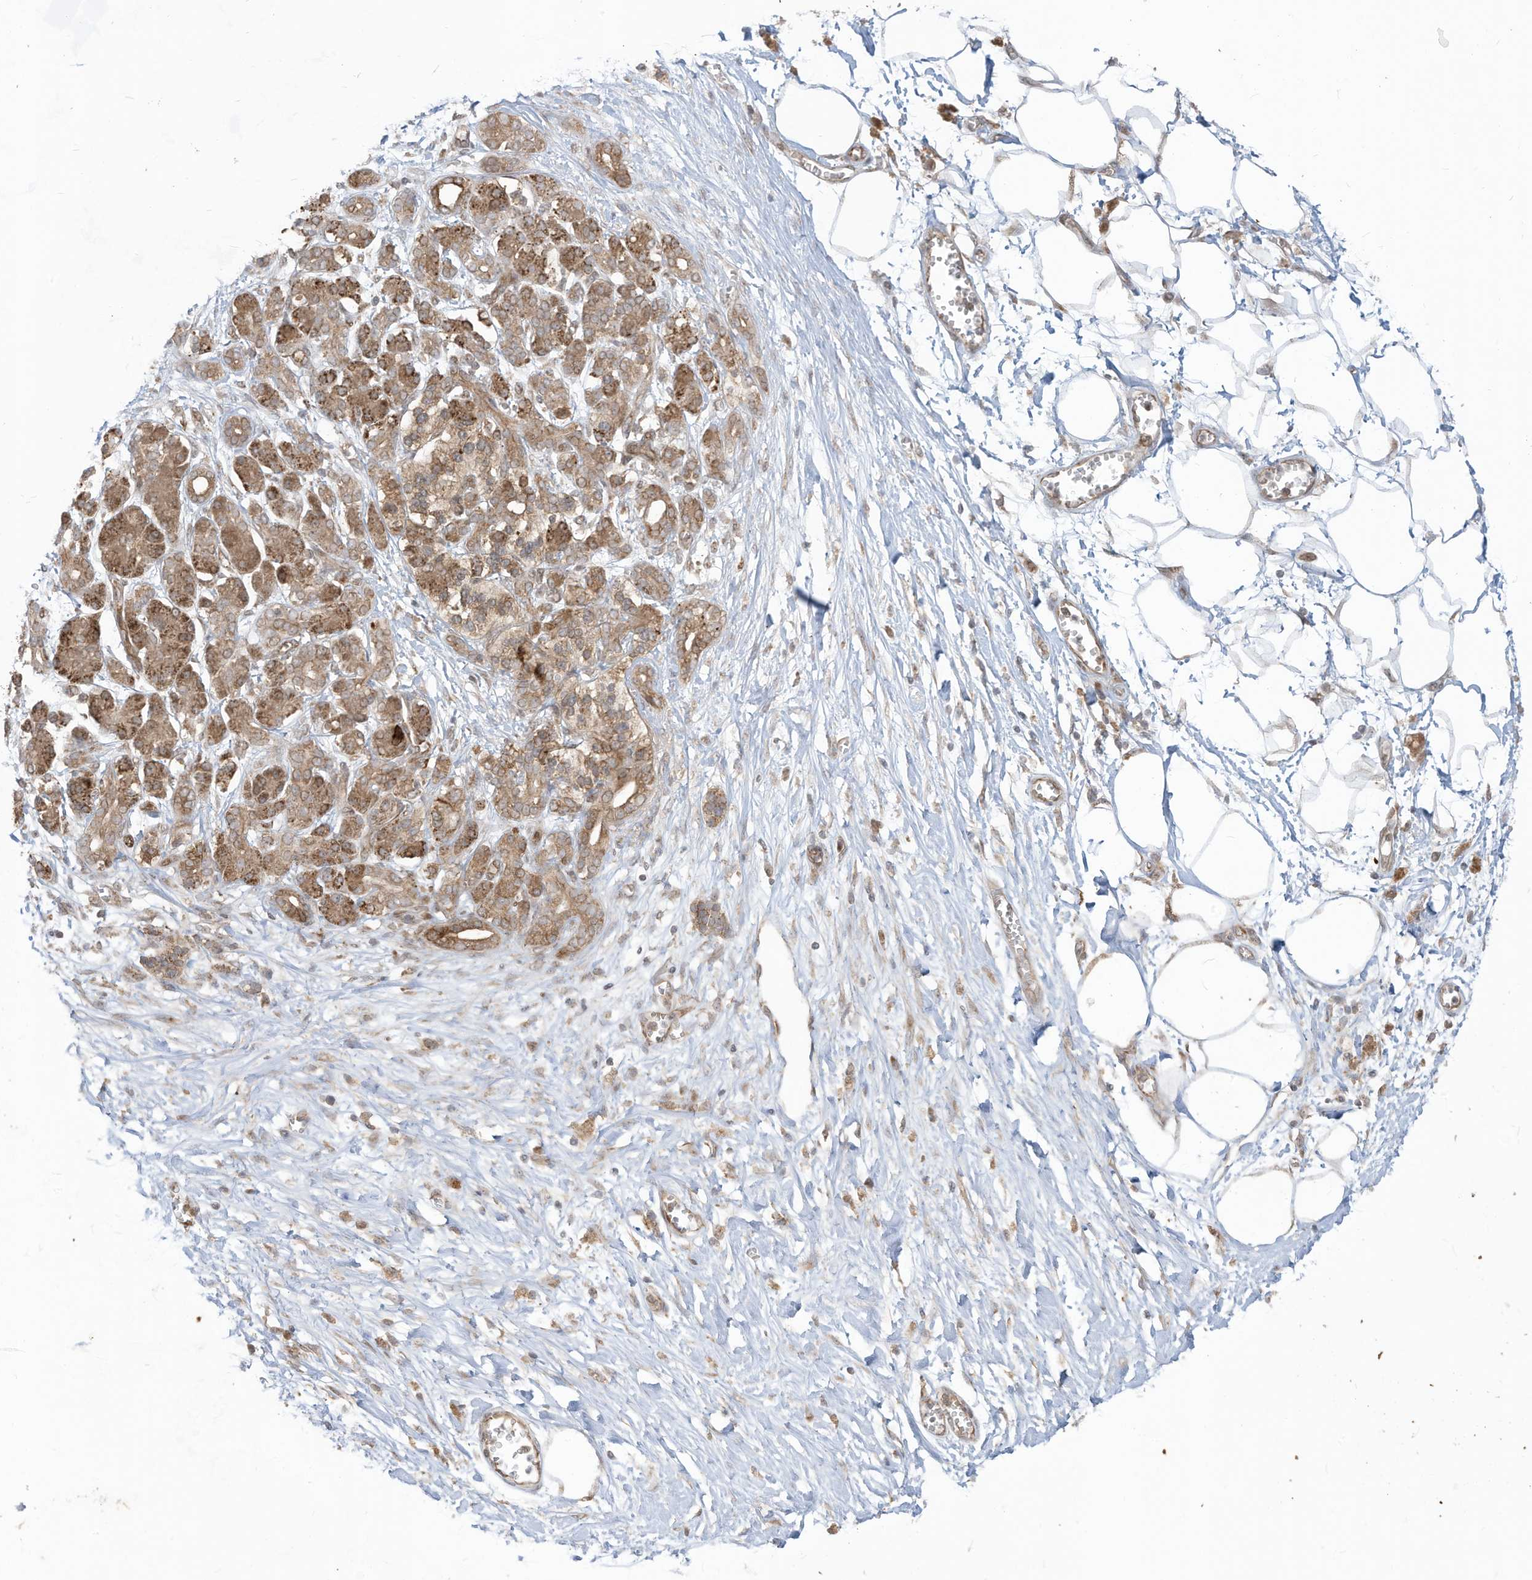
{"staining": {"intensity": "weak", "quantity": "25%-75%", "location": "cytoplasmic/membranous"}, "tissue": "adipose tissue", "cell_type": "Adipocytes", "image_type": "normal", "snomed": [{"axis": "morphology", "description": "Normal tissue, NOS"}, {"axis": "morphology", "description": "Adenocarcinoma, NOS"}, {"axis": "topography", "description": "Pancreas"}, {"axis": "topography", "description": "Peripheral nerve tissue"}], "caption": "About 25%-75% of adipocytes in normal human adipose tissue reveal weak cytoplasmic/membranous protein expression as visualized by brown immunohistochemical staining.", "gene": "TRIM67", "patient": {"sex": "male", "age": 59}}